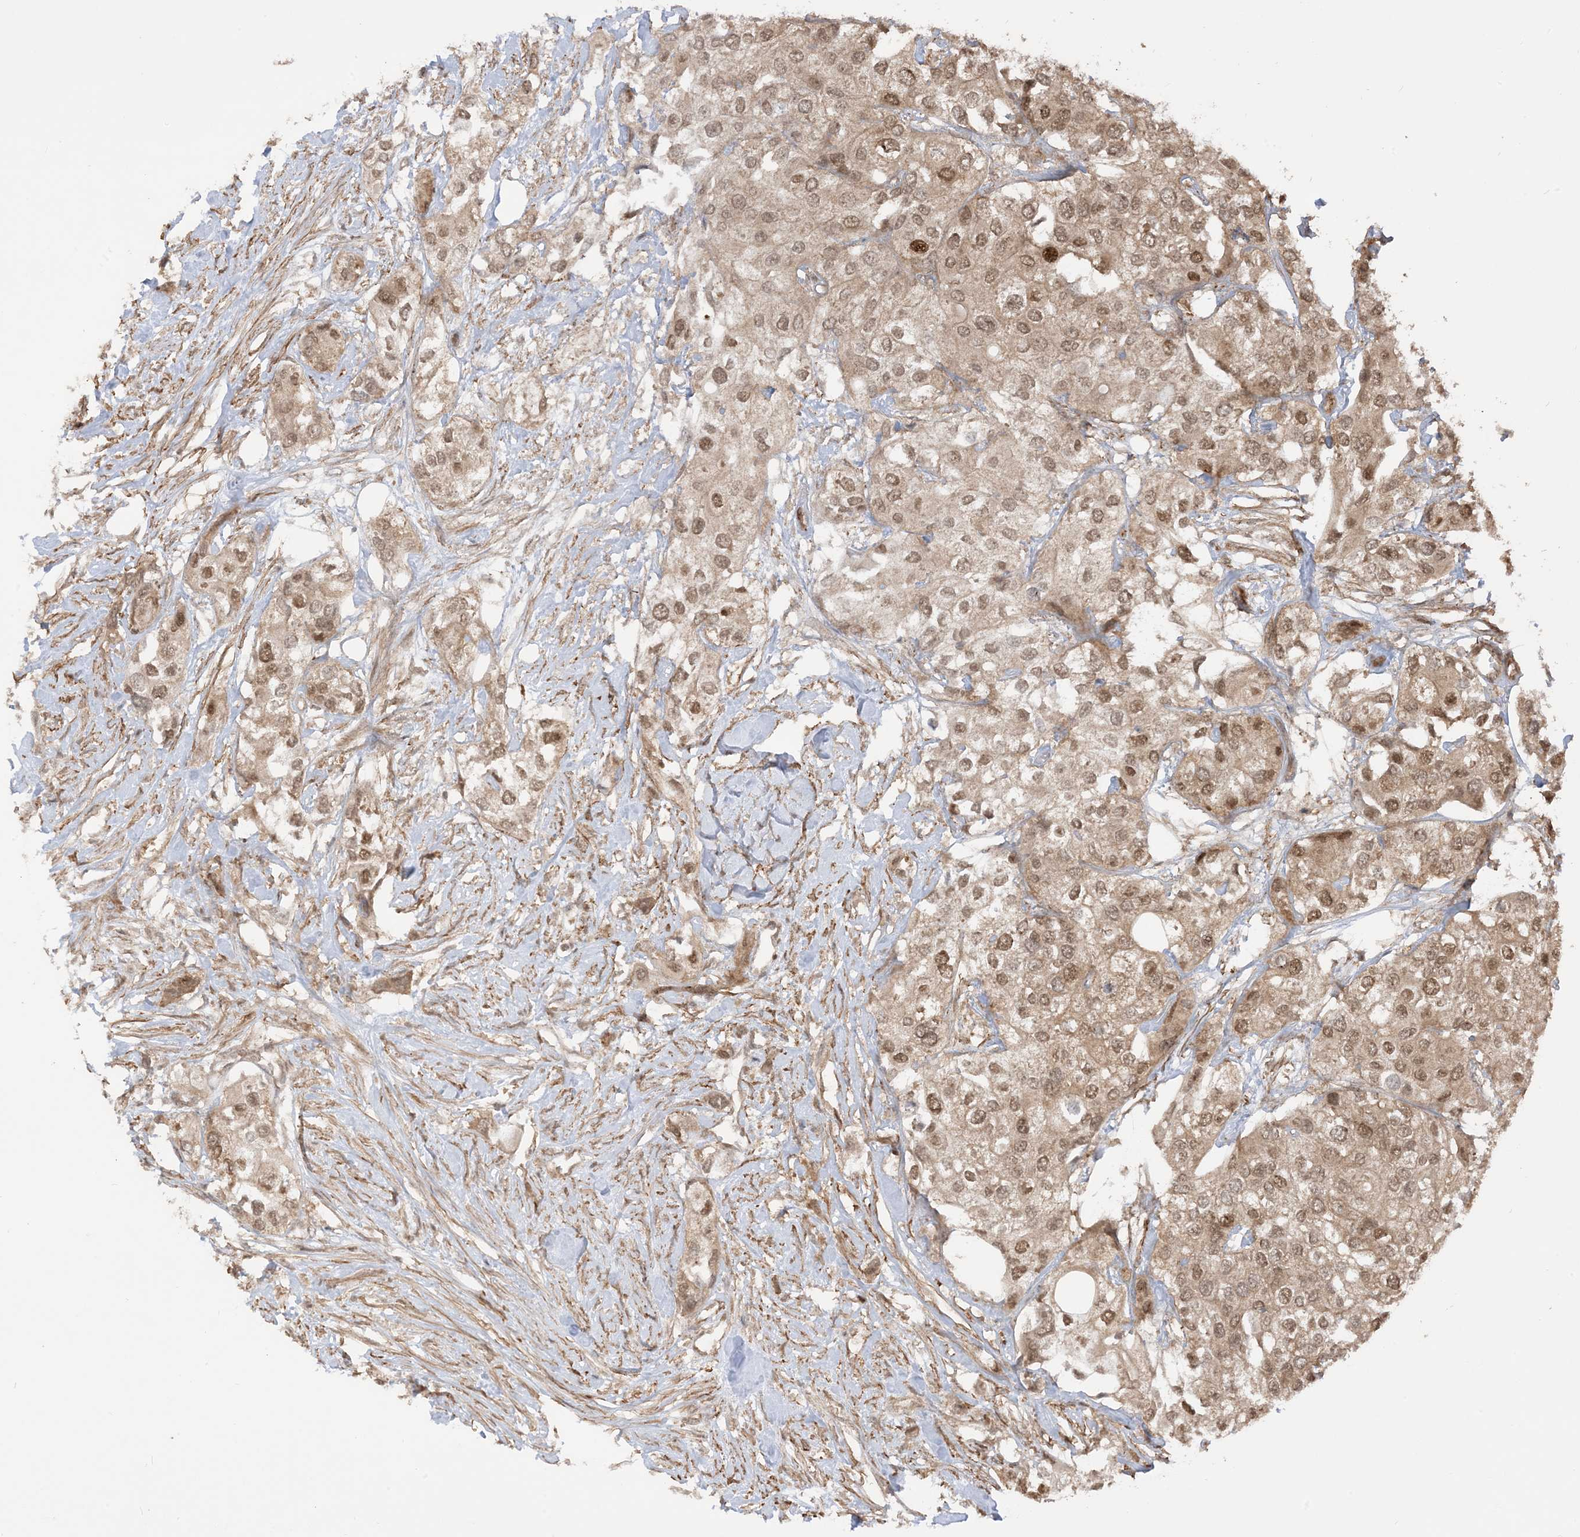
{"staining": {"intensity": "moderate", "quantity": ">75%", "location": "cytoplasmic/membranous,nuclear"}, "tissue": "urothelial cancer", "cell_type": "Tumor cells", "image_type": "cancer", "snomed": [{"axis": "morphology", "description": "Urothelial carcinoma, High grade"}, {"axis": "topography", "description": "Urinary bladder"}], "caption": "Brown immunohistochemical staining in high-grade urothelial carcinoma displays moderate cytoplasmic/membranous and nuclear expression in about >75% of tumor cells.", "gene": "TBCC", "patient": {"sex": "male", "age": 64}}